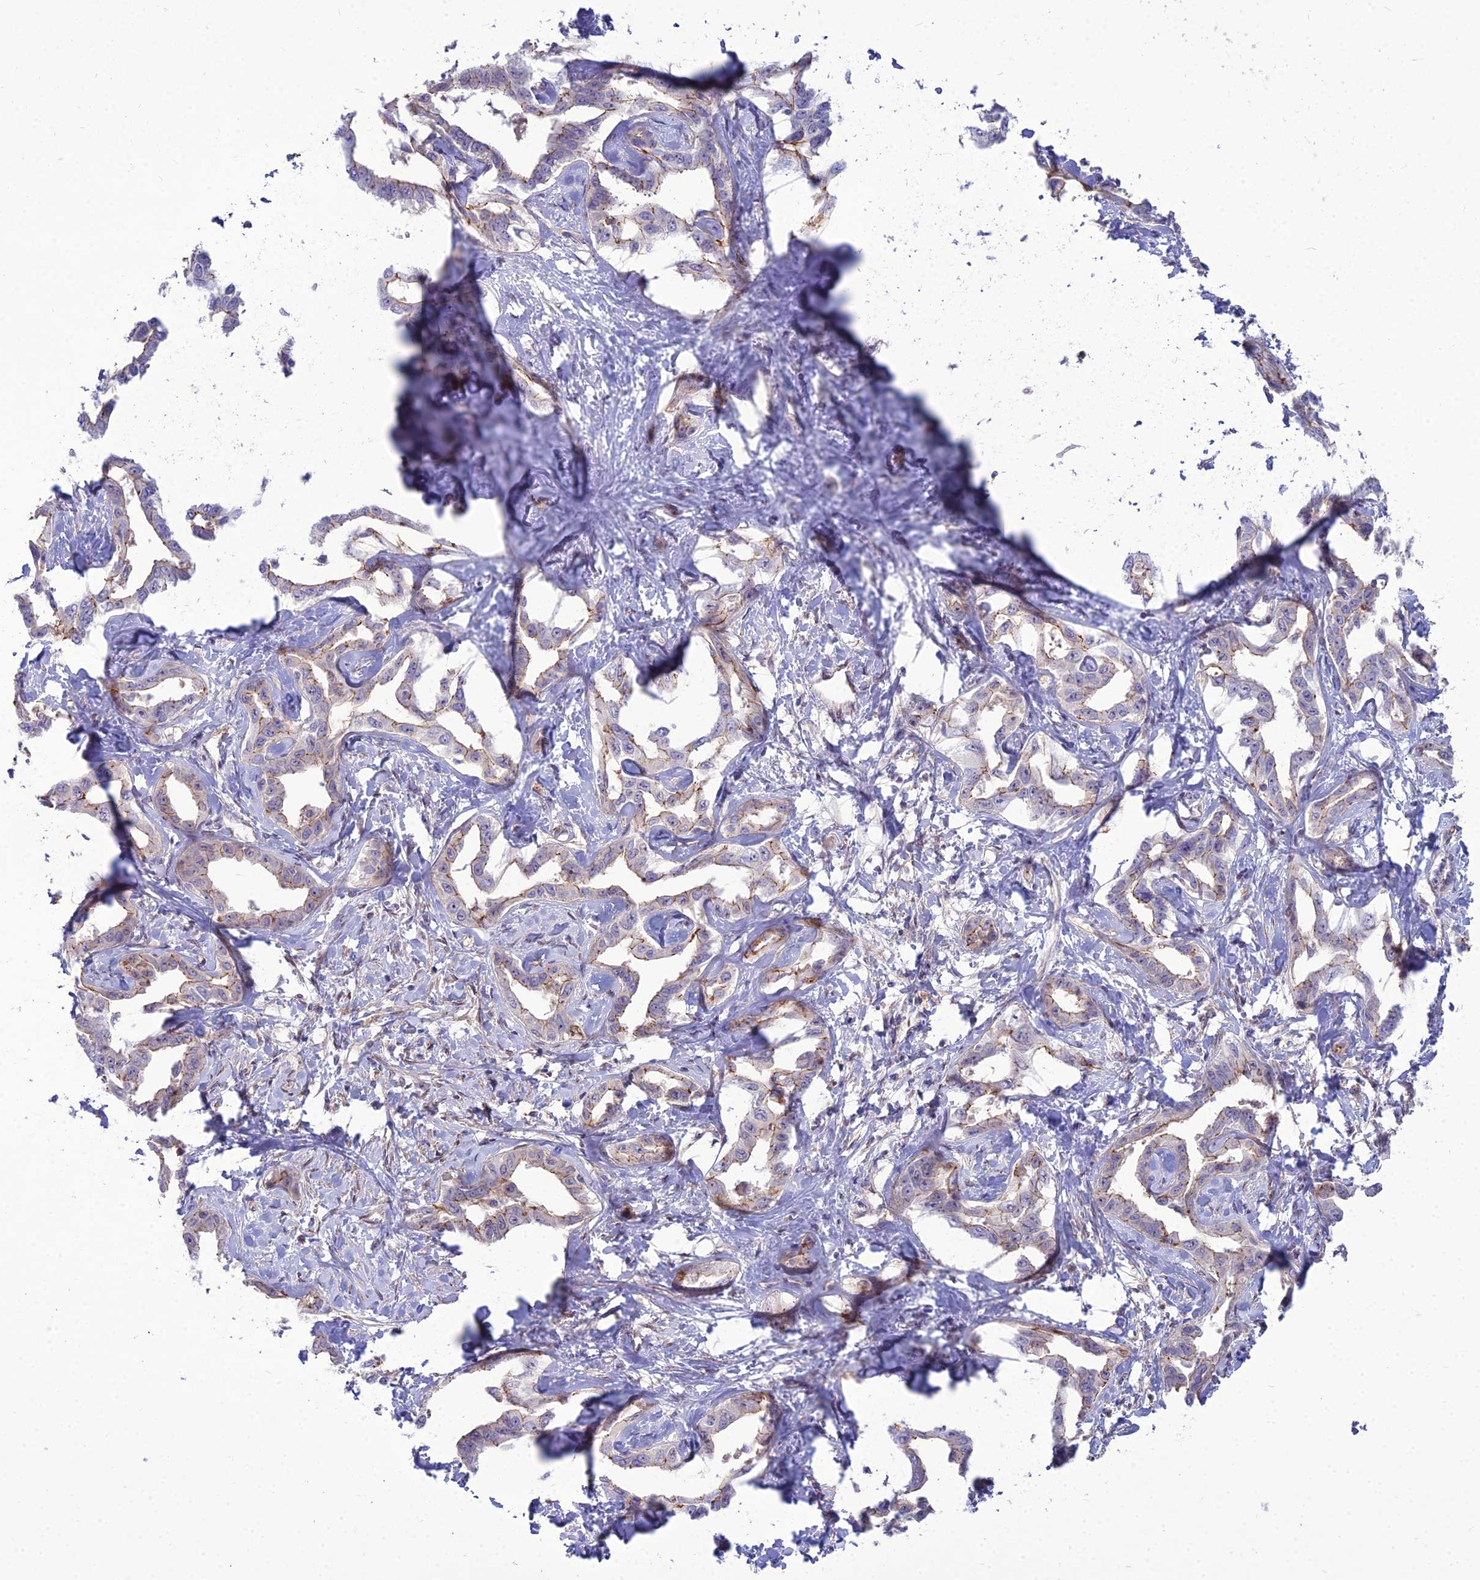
{"staining": {"intensity": "moderate", "quantity": "<25%", "location": "cytoplasmic/membranous"}, "tissue": "liver cancer", "cell_type": "Tumor cells", "image_type": "cancer", "snomed": [{"axis": "morphology", "description": "Cholangiocarcinoma"}, {"axis": "topography", "description": "Liver"}], "caption": "This photomicrograph demonstrates IHC staining of cholangiocarcinoma (liver), with low moderate cytoplasmic/membranous expression in approximately <25% of tumor cells.", "gene": "TSPYL2", "patient": {"sex": "male", "age": 59}}